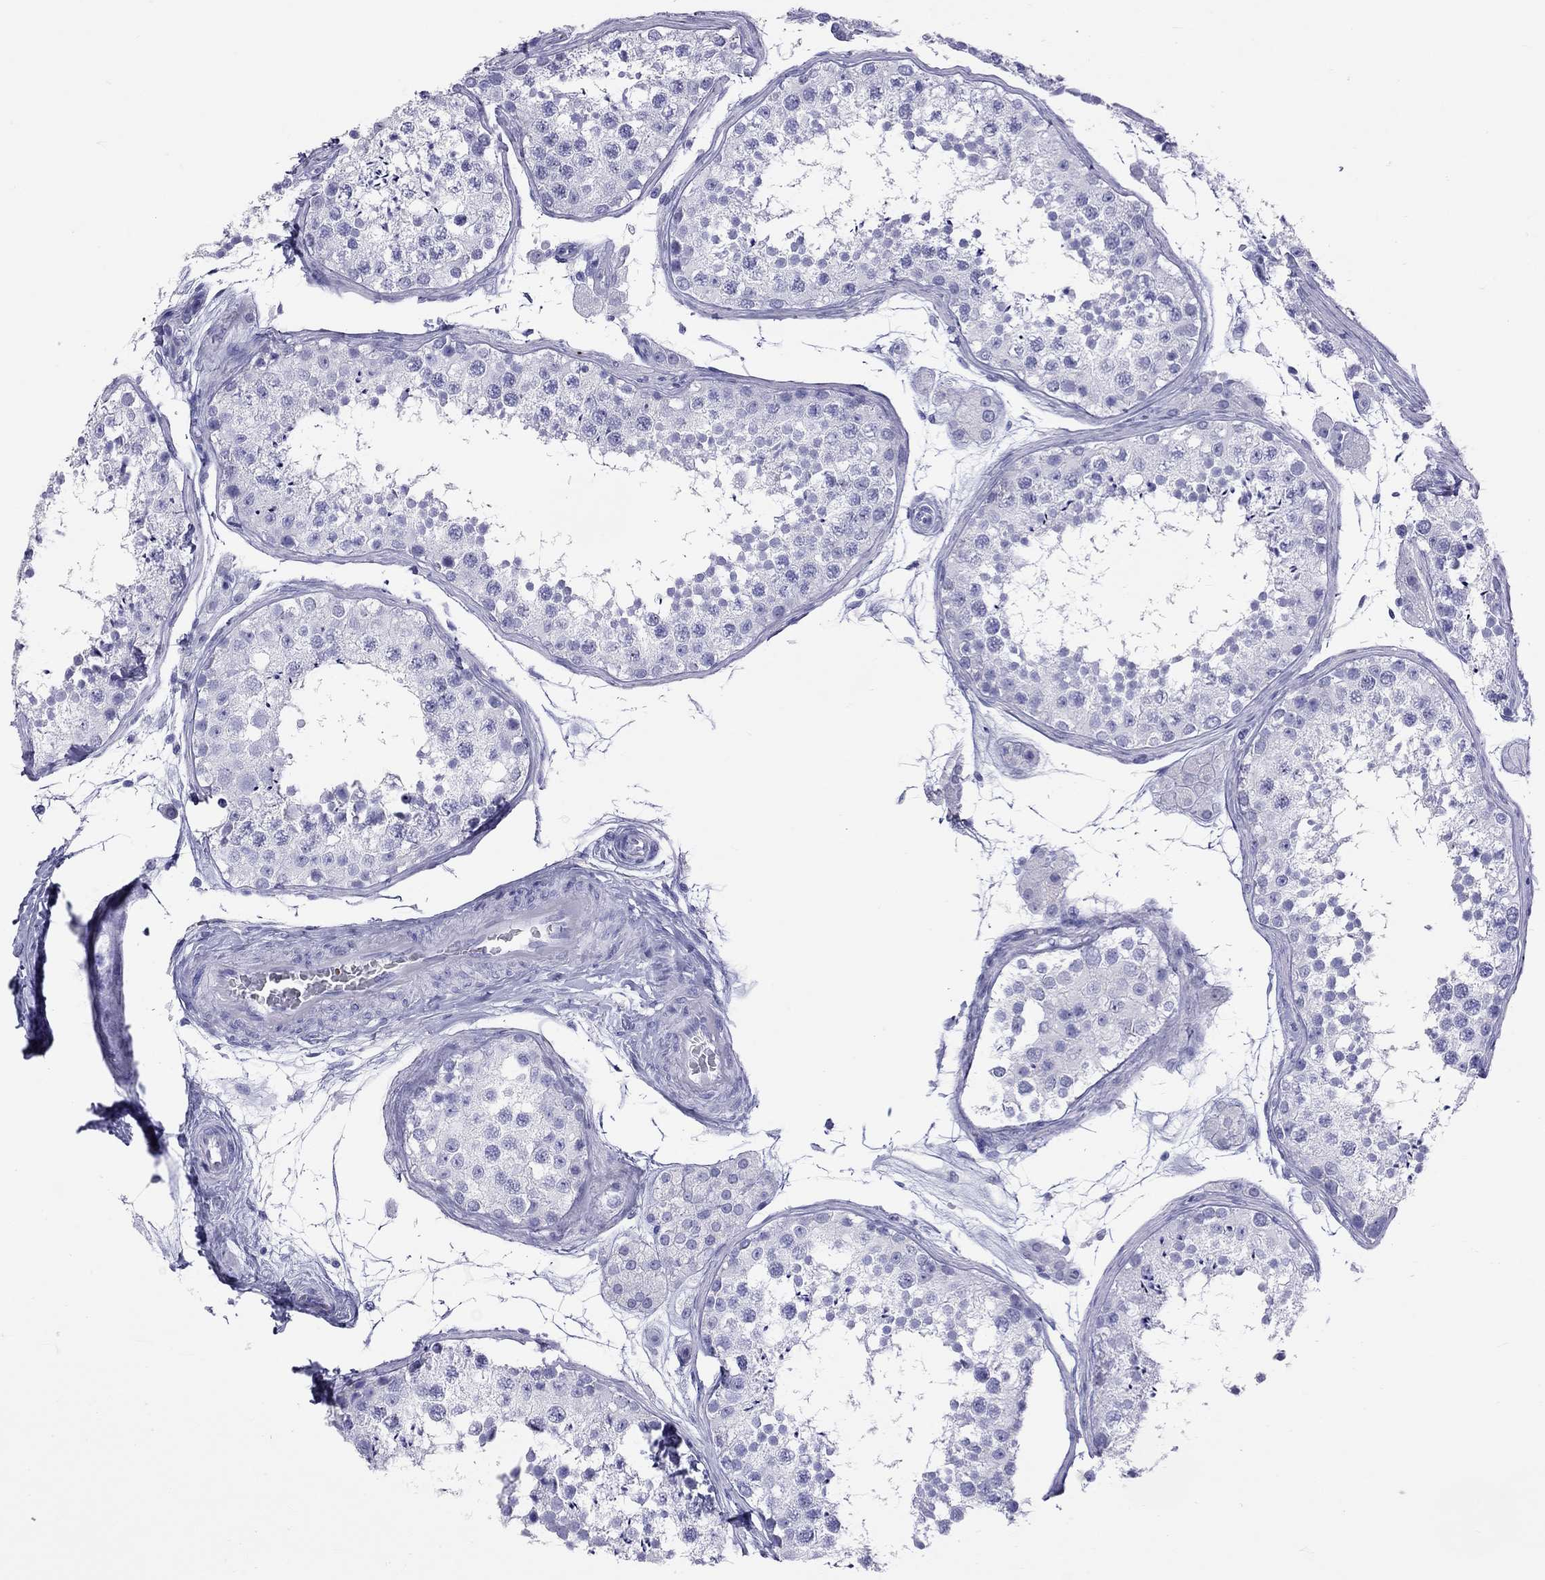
{"staining": {"intensity": "negative", "quantity": "none", "location": "none"}, "tissue": "testis", "cell_type": "Cells in seminiferous ducts", "image_type": "normal", "snomed": [{"axis": "morphology", "description": "Normal tissue, NOS"}, {"axis": "topography", "description": "Testis"}], "caption": "Immunohistochemistry (IHC) of unremarkable human testis displays no staining in cells in seminiferous ducts.", "gene": "SLAMF1", "patient": {"sex": "male", "age": 41}}